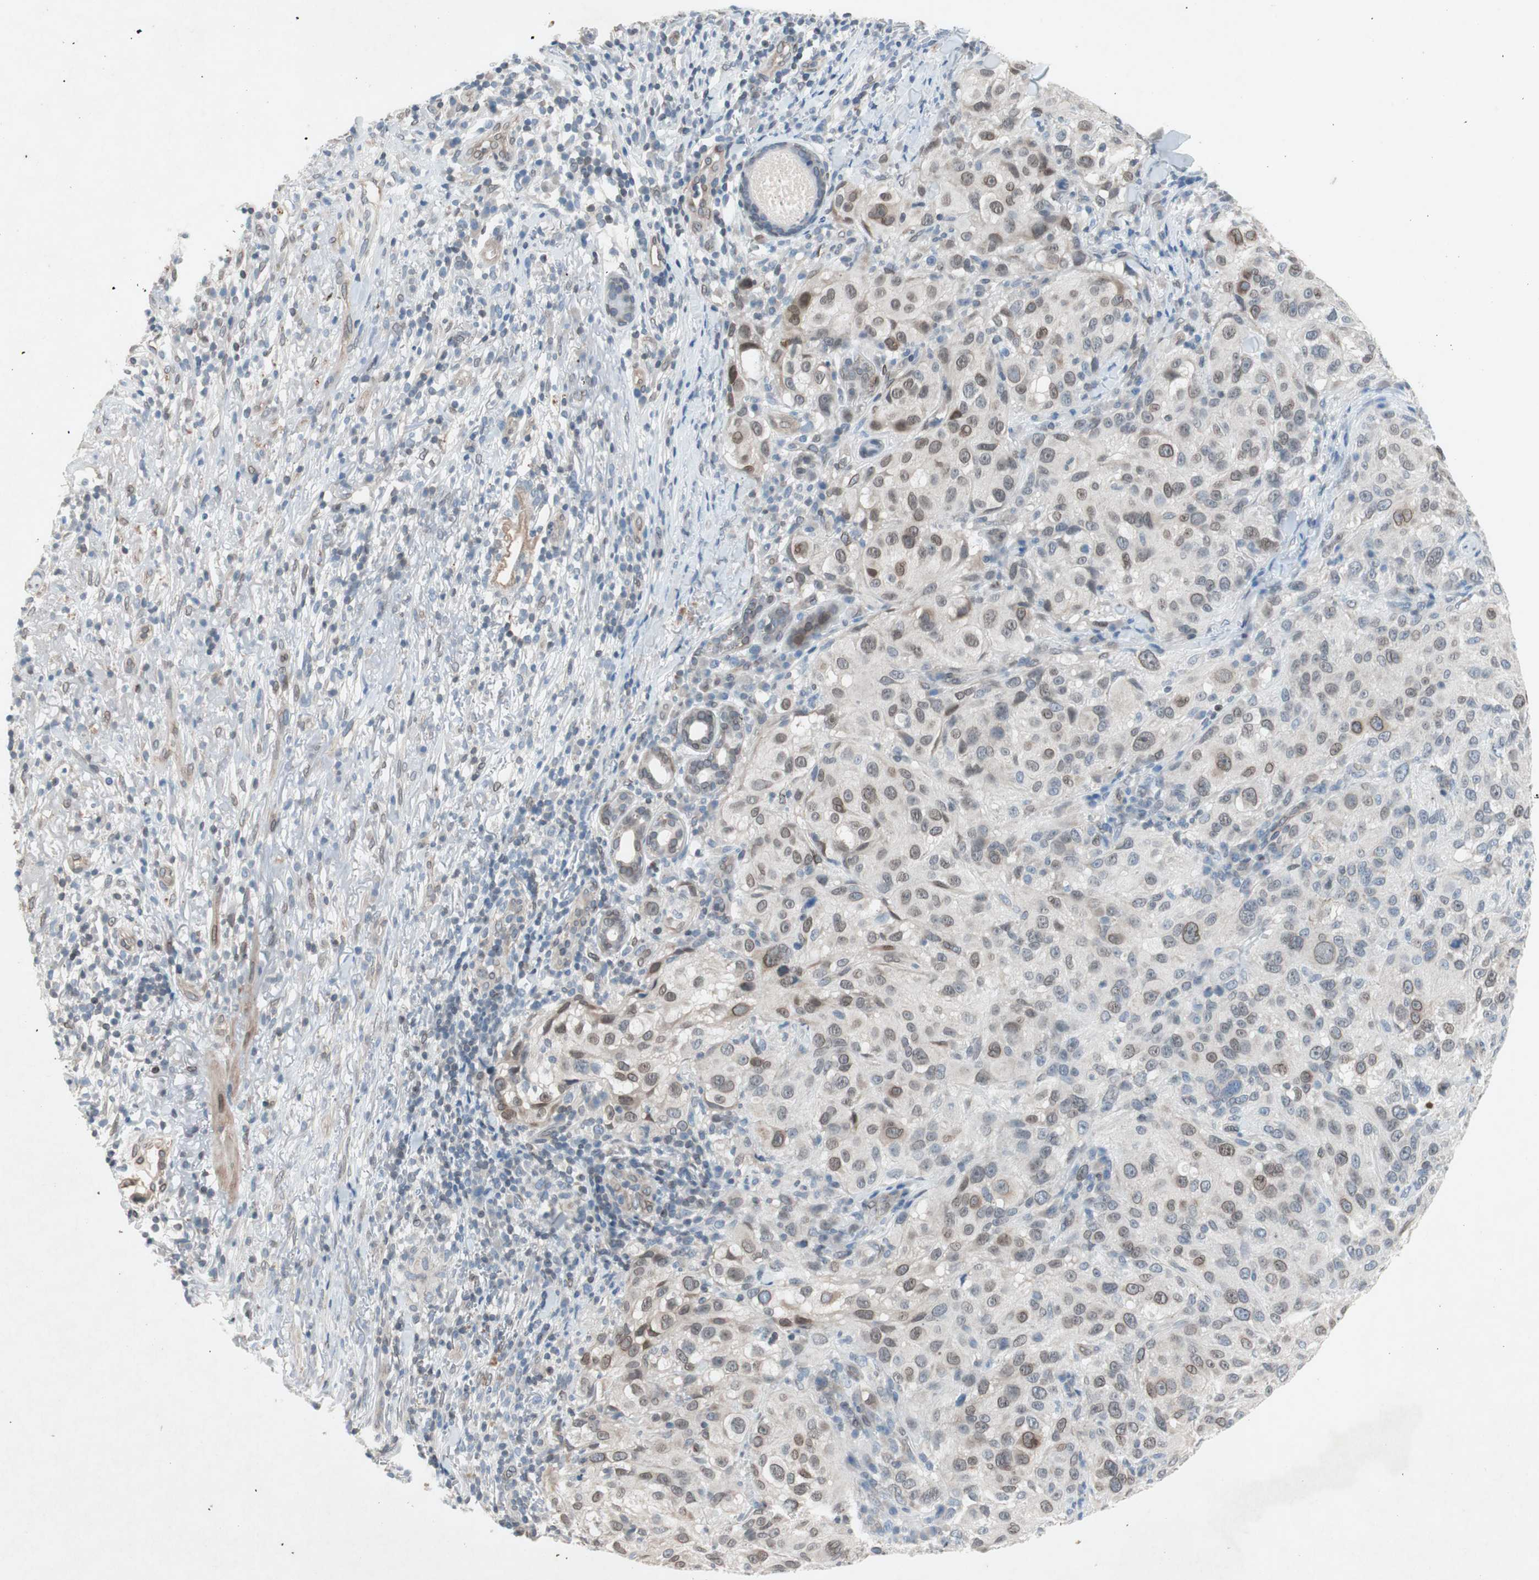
{"staining": {"intensity": "weak", "quantity": "25%-75%", "location": "cytoplasmic/membranous,nuclear"}, "tissue": "melanoma", "cell_type": "Tumor cells", "image_type": "cancer", "snomed": [{"axis": "morphology", "description": "Necrosis, NOS"}, {"axis": "morphology", "description": "Malignant melanoma, NOS"}, {"axis": "topography", "description": "Skin"}], "caption": "Malignant melanoma stained for a protein (brown) exhibits weak cytoplasmic/membranous and nuclear positive positivity in about 25%-75% of tumor cells.", "gene": "ARNT2", "patient": {"sex": "female", "age": 87}}